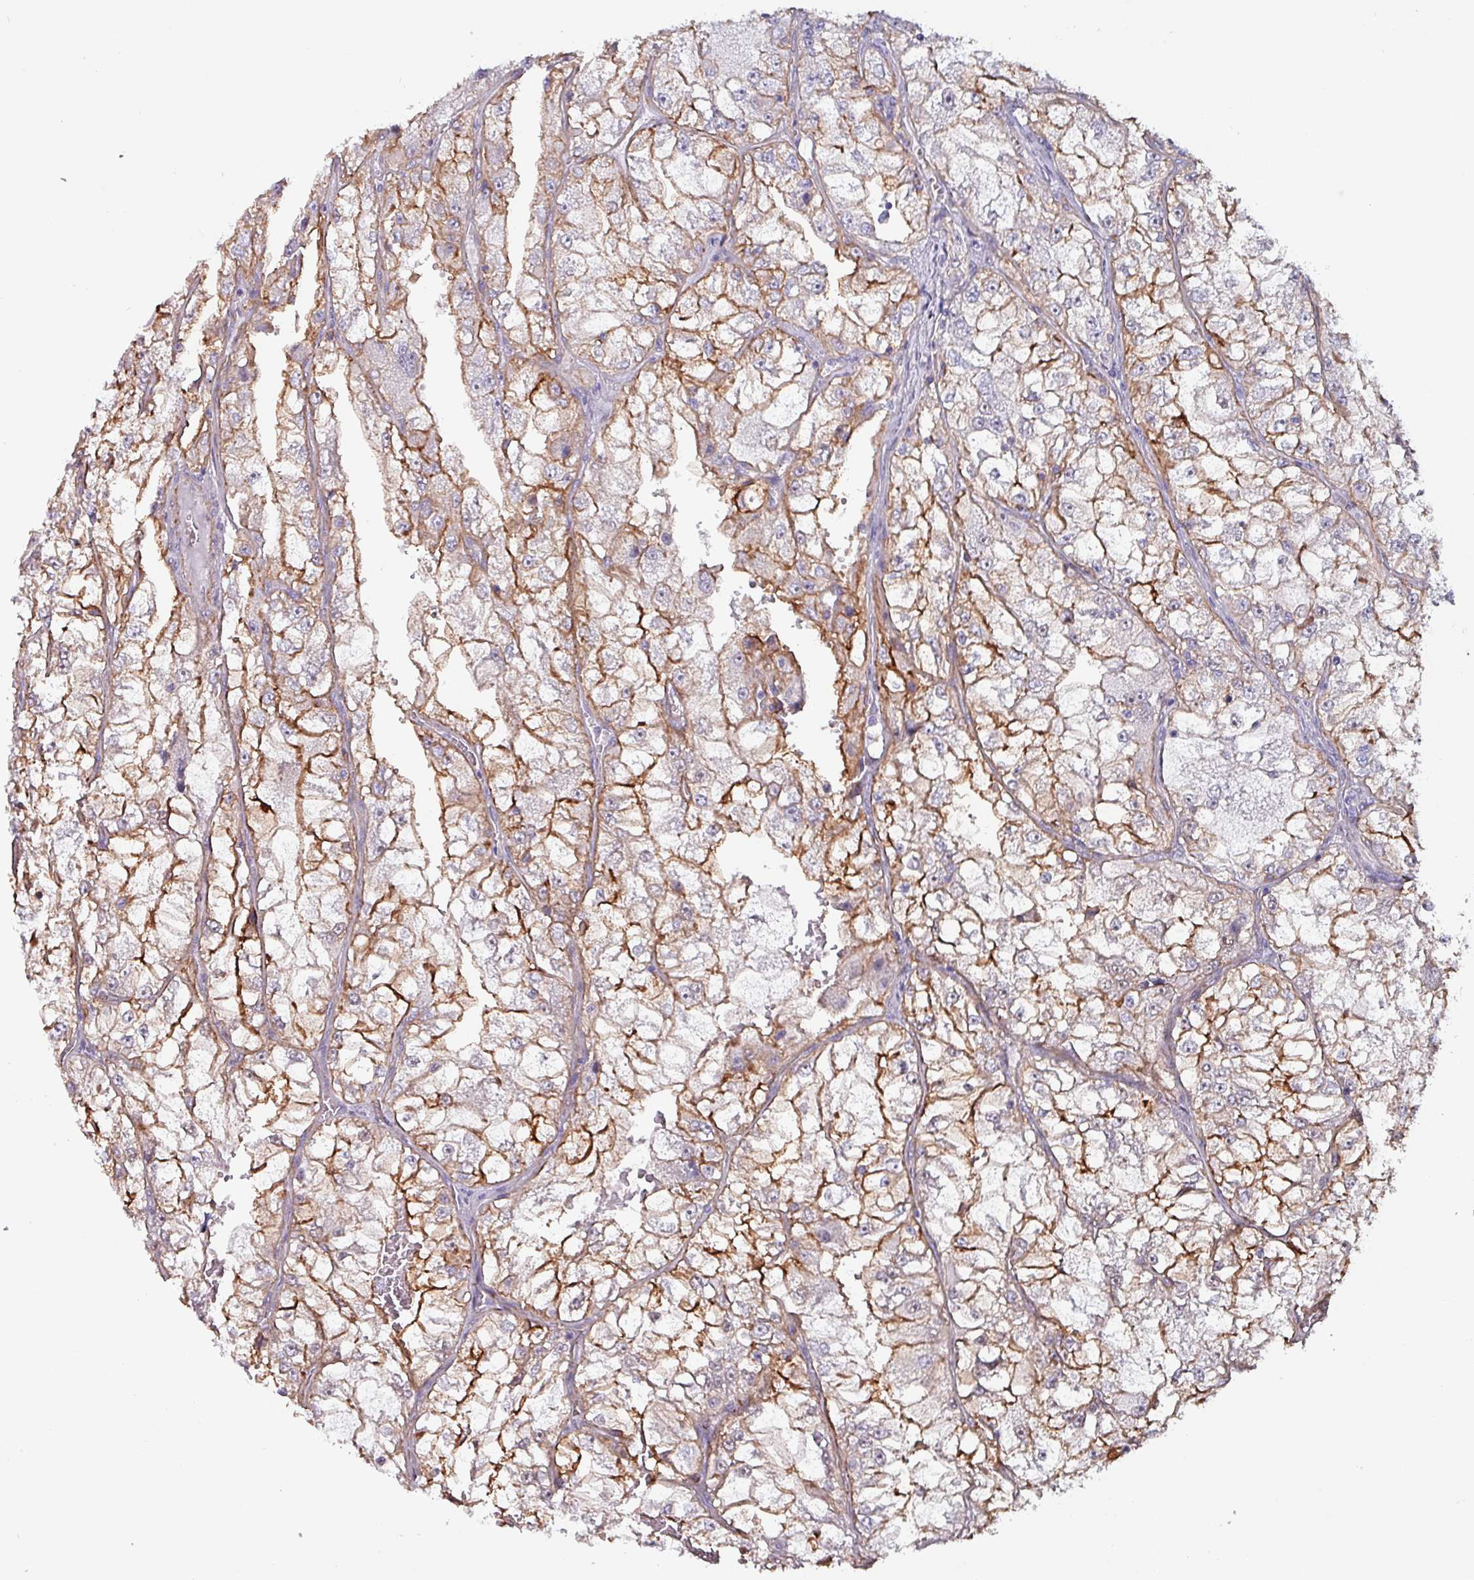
{"staining": {"intensity": "moderate", "quantity": ">75%", "location": "cytoplasmic/membranous"}, "tissue": "renal cancer", "cell_type": "Tumor cells", "image_type": "cancer", "snomed": [{"axis": "morphology", "description": "Adenocarcinoma, NOS"}, {"axis": "topography", "description": "Kidney"}], "caption": "Immunohistochemical staining of renal cancer (adenocarcinoma) demonstrates medium levels of moderate cytoplasmic/membranous expression in approximately >75% of tumor cells. Nuclei are stained in blue.", "gene": "ZNF816-ZNF321P", "patient": {"sex": "female", "age": 72}}